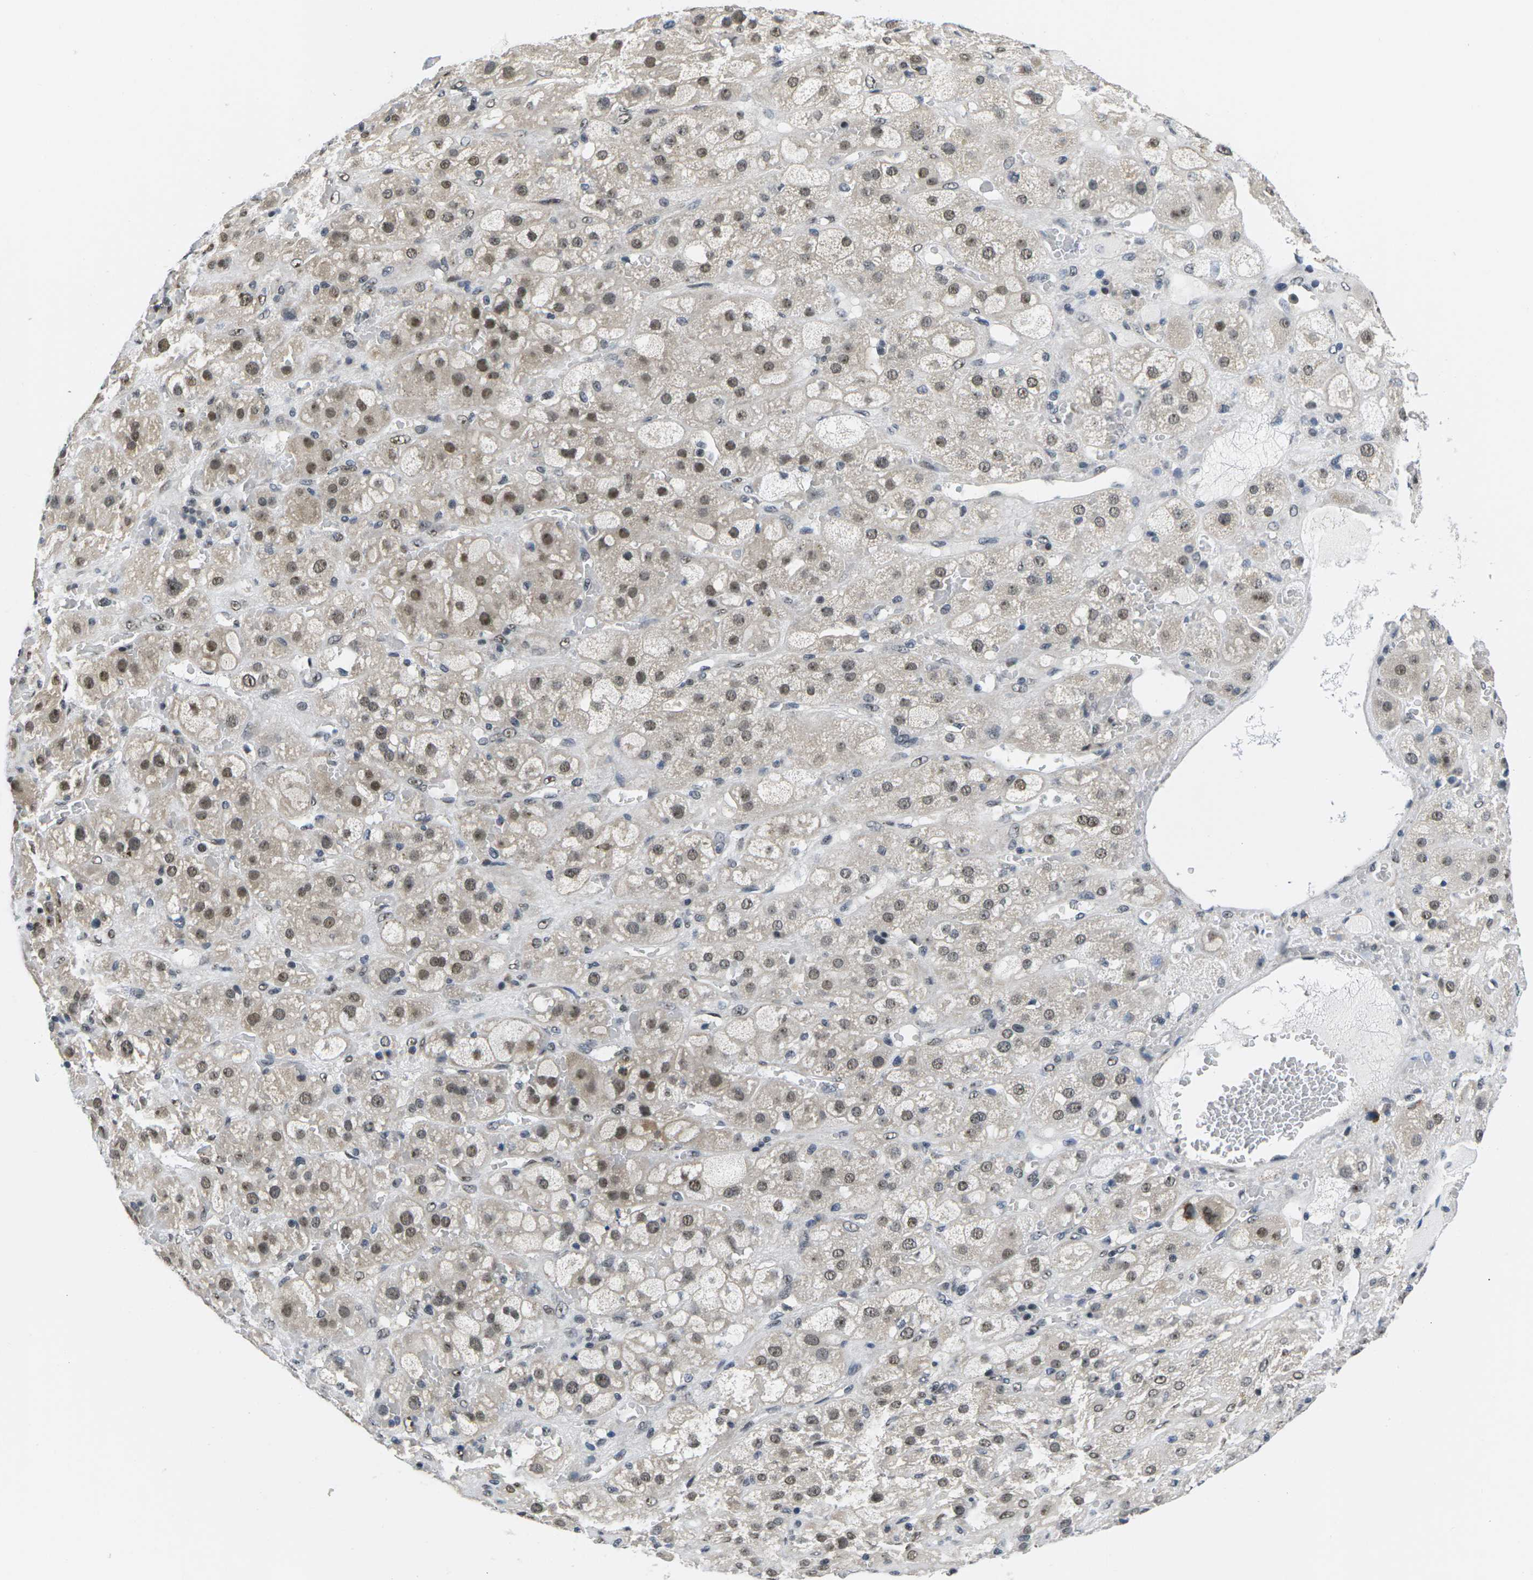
{"staining": {"intensity": "moderate", "quantity": ">75%", "location": "nuclear"}, "tissue": "adrenal gland", "cell_type": "Glandular cells", "image_type": "normal", "snomed": [{"axis": "morphology", "description": "Normal tissue, NOS"}, {"axis": "topography", "description": "Adrenal gland"}], "caption": "Immunohistochemistry (IHC) (DAB (3,3'-diaminobenzidine)) staining of normal human adrenal gland displays moderate nuclear protein positivity in approximately >75% of glandular cells.", "gene": "NSRP1", "patient": {"sex": "female", "age": 47}}